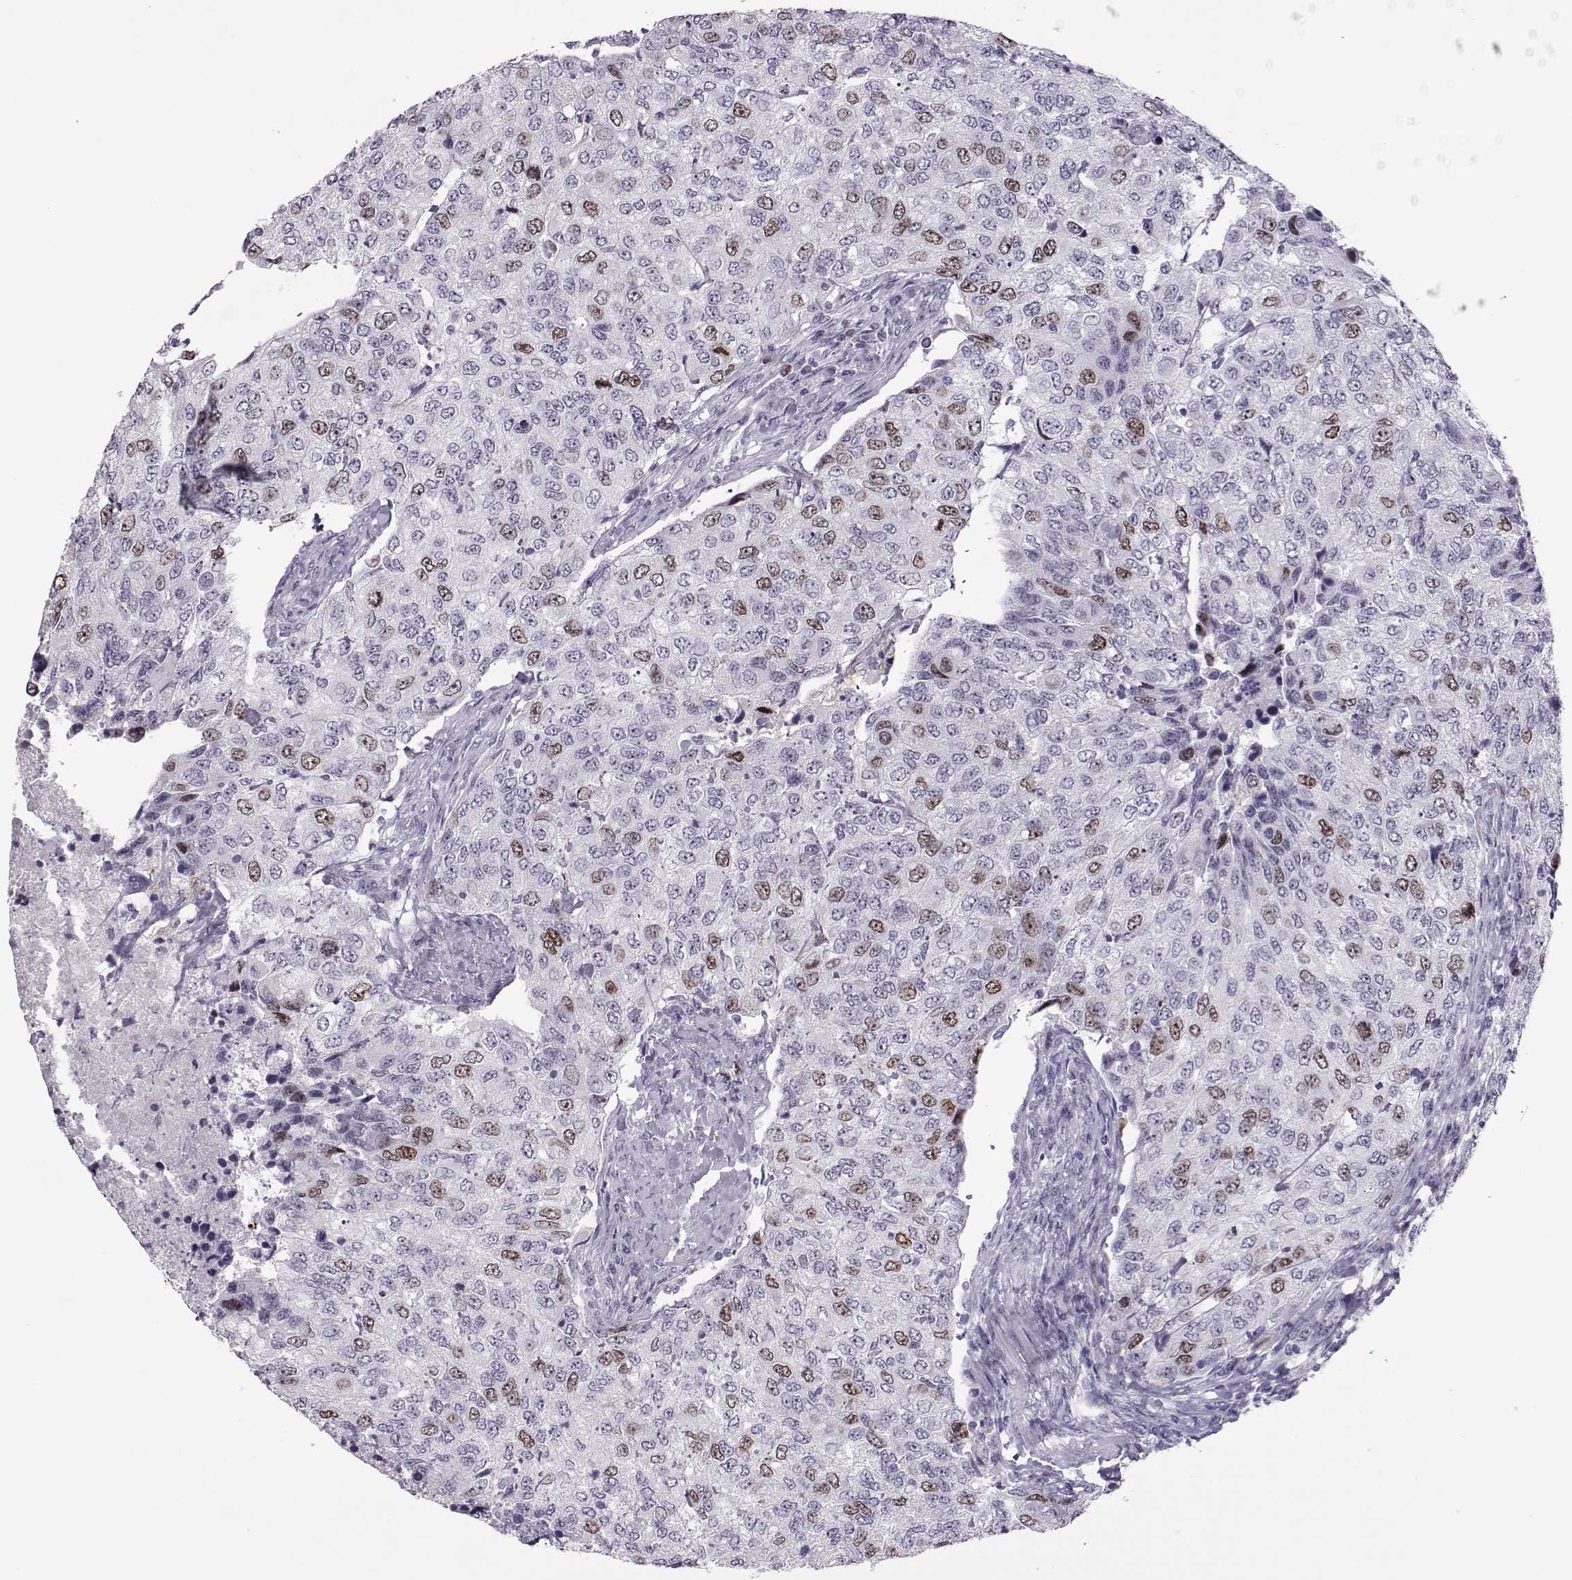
{"staining": {"intensity": "moderate", "quantity": "<25%", "location": "nuclear"}, "tissue": "urothelial cancer", "cell_type": "Tumor cells", "image_type": "cancer", "snomed": [{"axis": "morphology", "description": "Urothelial carcinoma, High grade"}, {"axis": "topography", "description": "Urinary bladder"}], "caption": "Tumor cells show moderate nuclear expression in about <25% of cells in urothelial cancer.", "gene": "SGO1", "patient": {"sex": "female", "age": 78}}